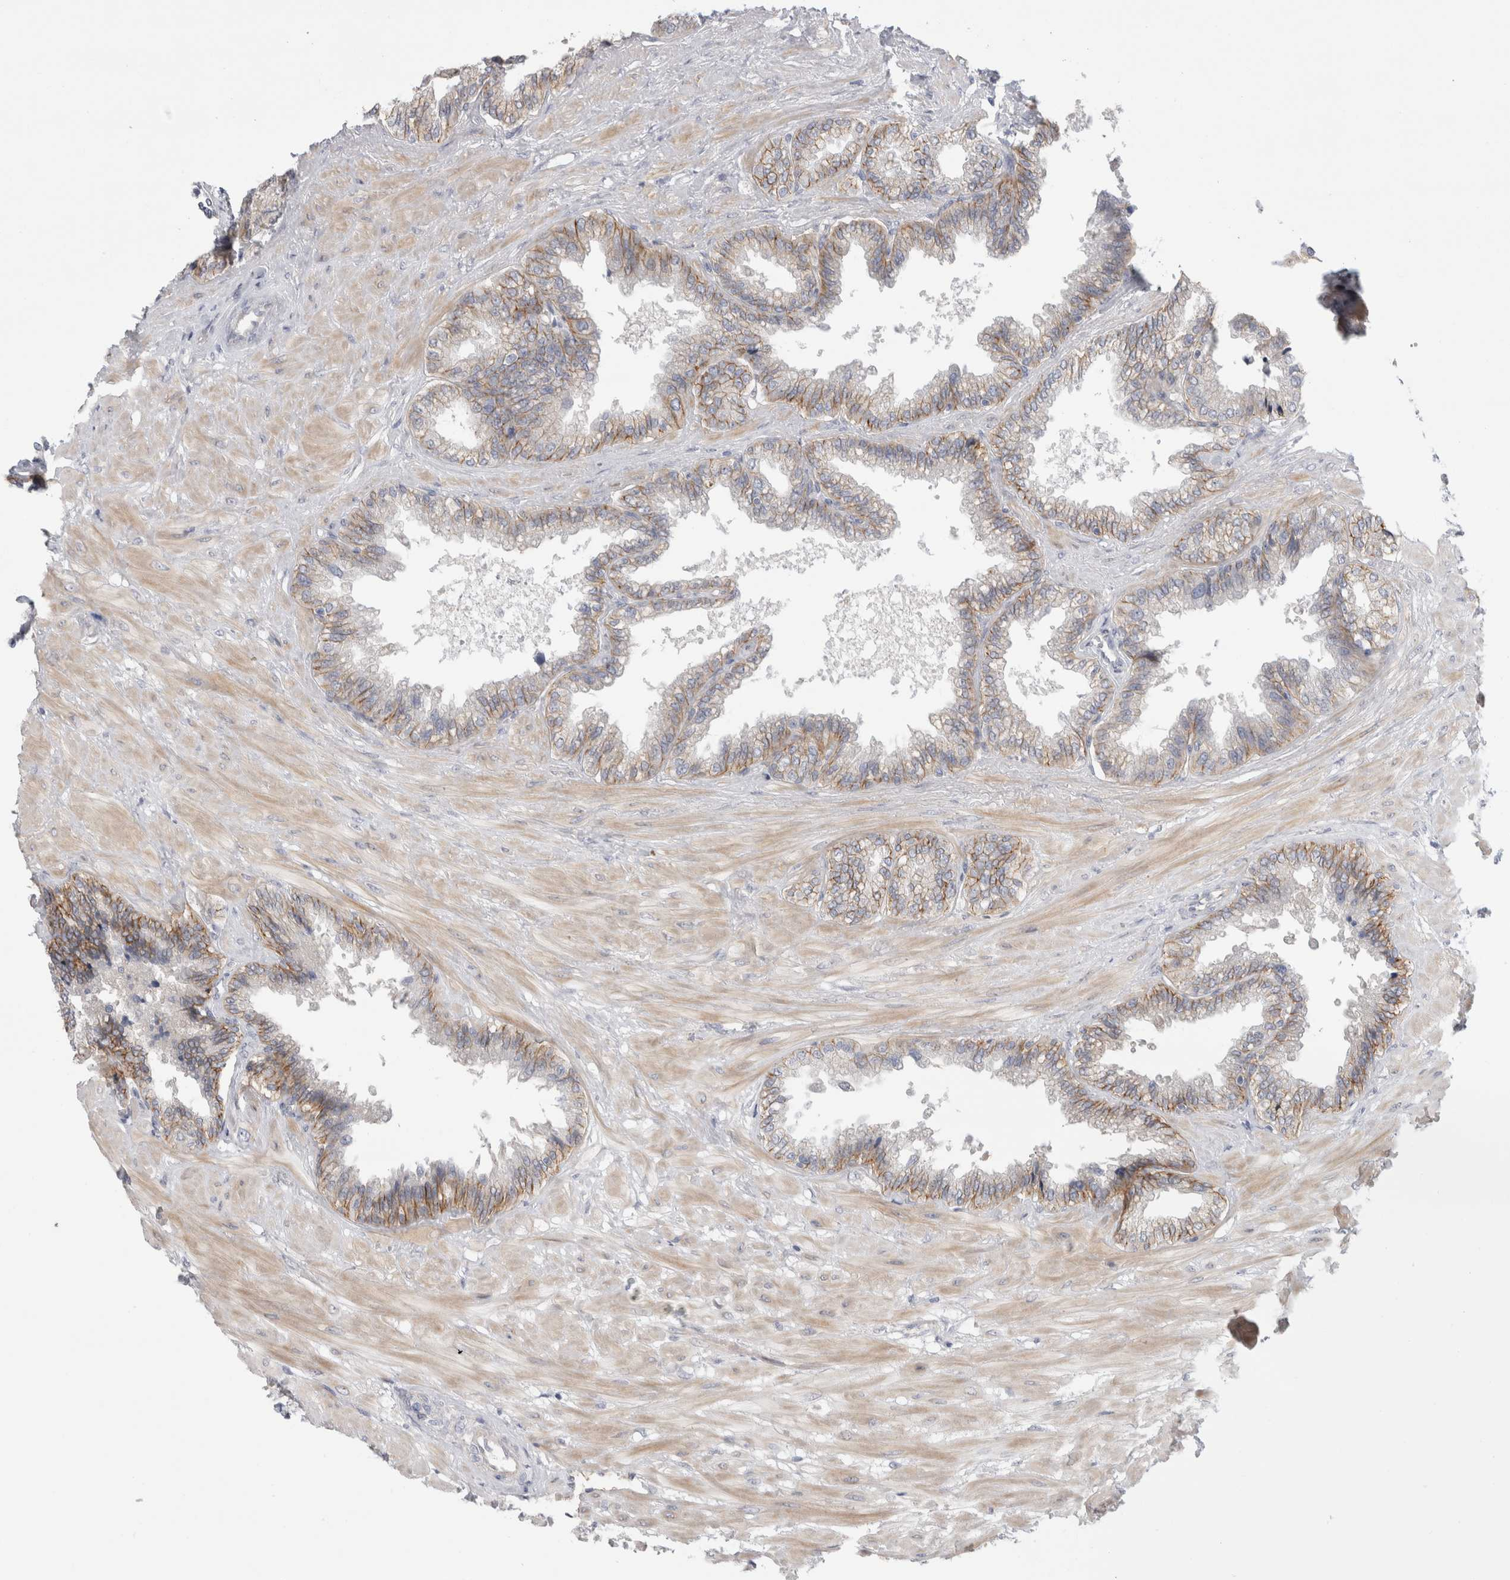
{"staining": {"intensity": "weak", "quantity": "25%-75%", "location": "cytoplasmic/membranous"}, "tissue": "seminal vesicle", "cell_type": "Glandular cells", "image_type": "normal", "snomed": [{"axis": "morphology", "description": "Normal tissue, NOS"}, {"axis": "topography", "description": "Seminal veicle"}], "caption": "A low amount of weak cytoplasmic/membranous staining is identified in approximately 25%-75% of glandular cells in unremarkable seminal vesicle. Using DAB (3,3'-diaminobenzidine) (brown) and hematoxylin (blue) stains, captured at high magnification using brightfield microscopy.", "gene": "VANGL1", "patient": {"sex": "male", "age": 46}}